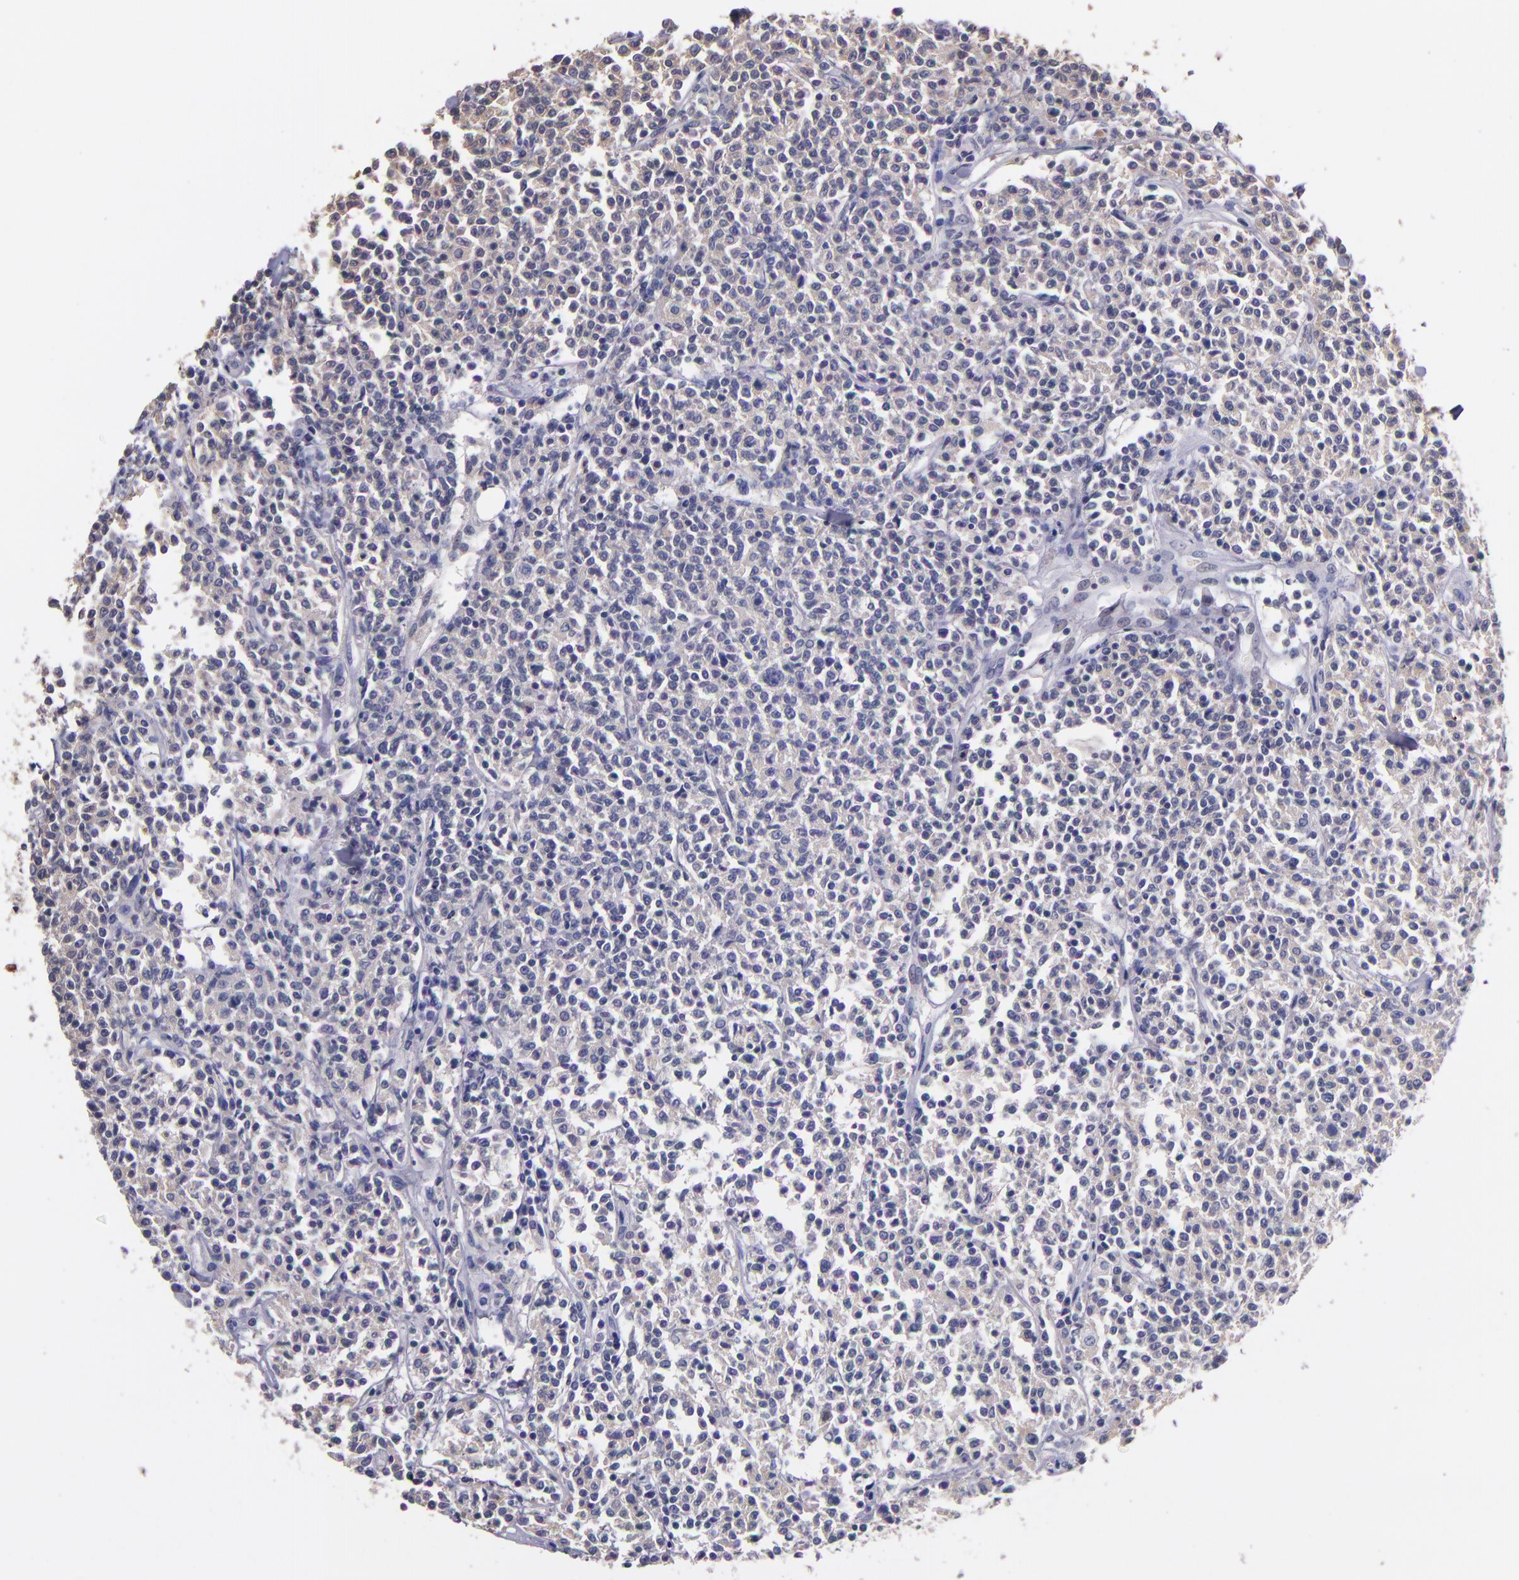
{"staining": {"intensity": "moderate", "quantity": ">75%", "location": "cytoplasmic/membranous"}, "tissue": "lymphoma", "cell_type": "Tumor cells", "image_type": "cancer", "snomed": [{"axis": "morphology", "description": "Malignant lymphoma, non-Hodgkin's type, Low grade"}, {"axis": "topography", "description": "Small intestine"}], "caption": "This is a histology image of IHC staining of low-grade malignant lymphoma, non-Hodgkin's type, which shows moderate expression in the cytoplasmic/membranous of tumor cells.", "gene": "RBP4", "patient": {"sex": "female", "age": 59}}